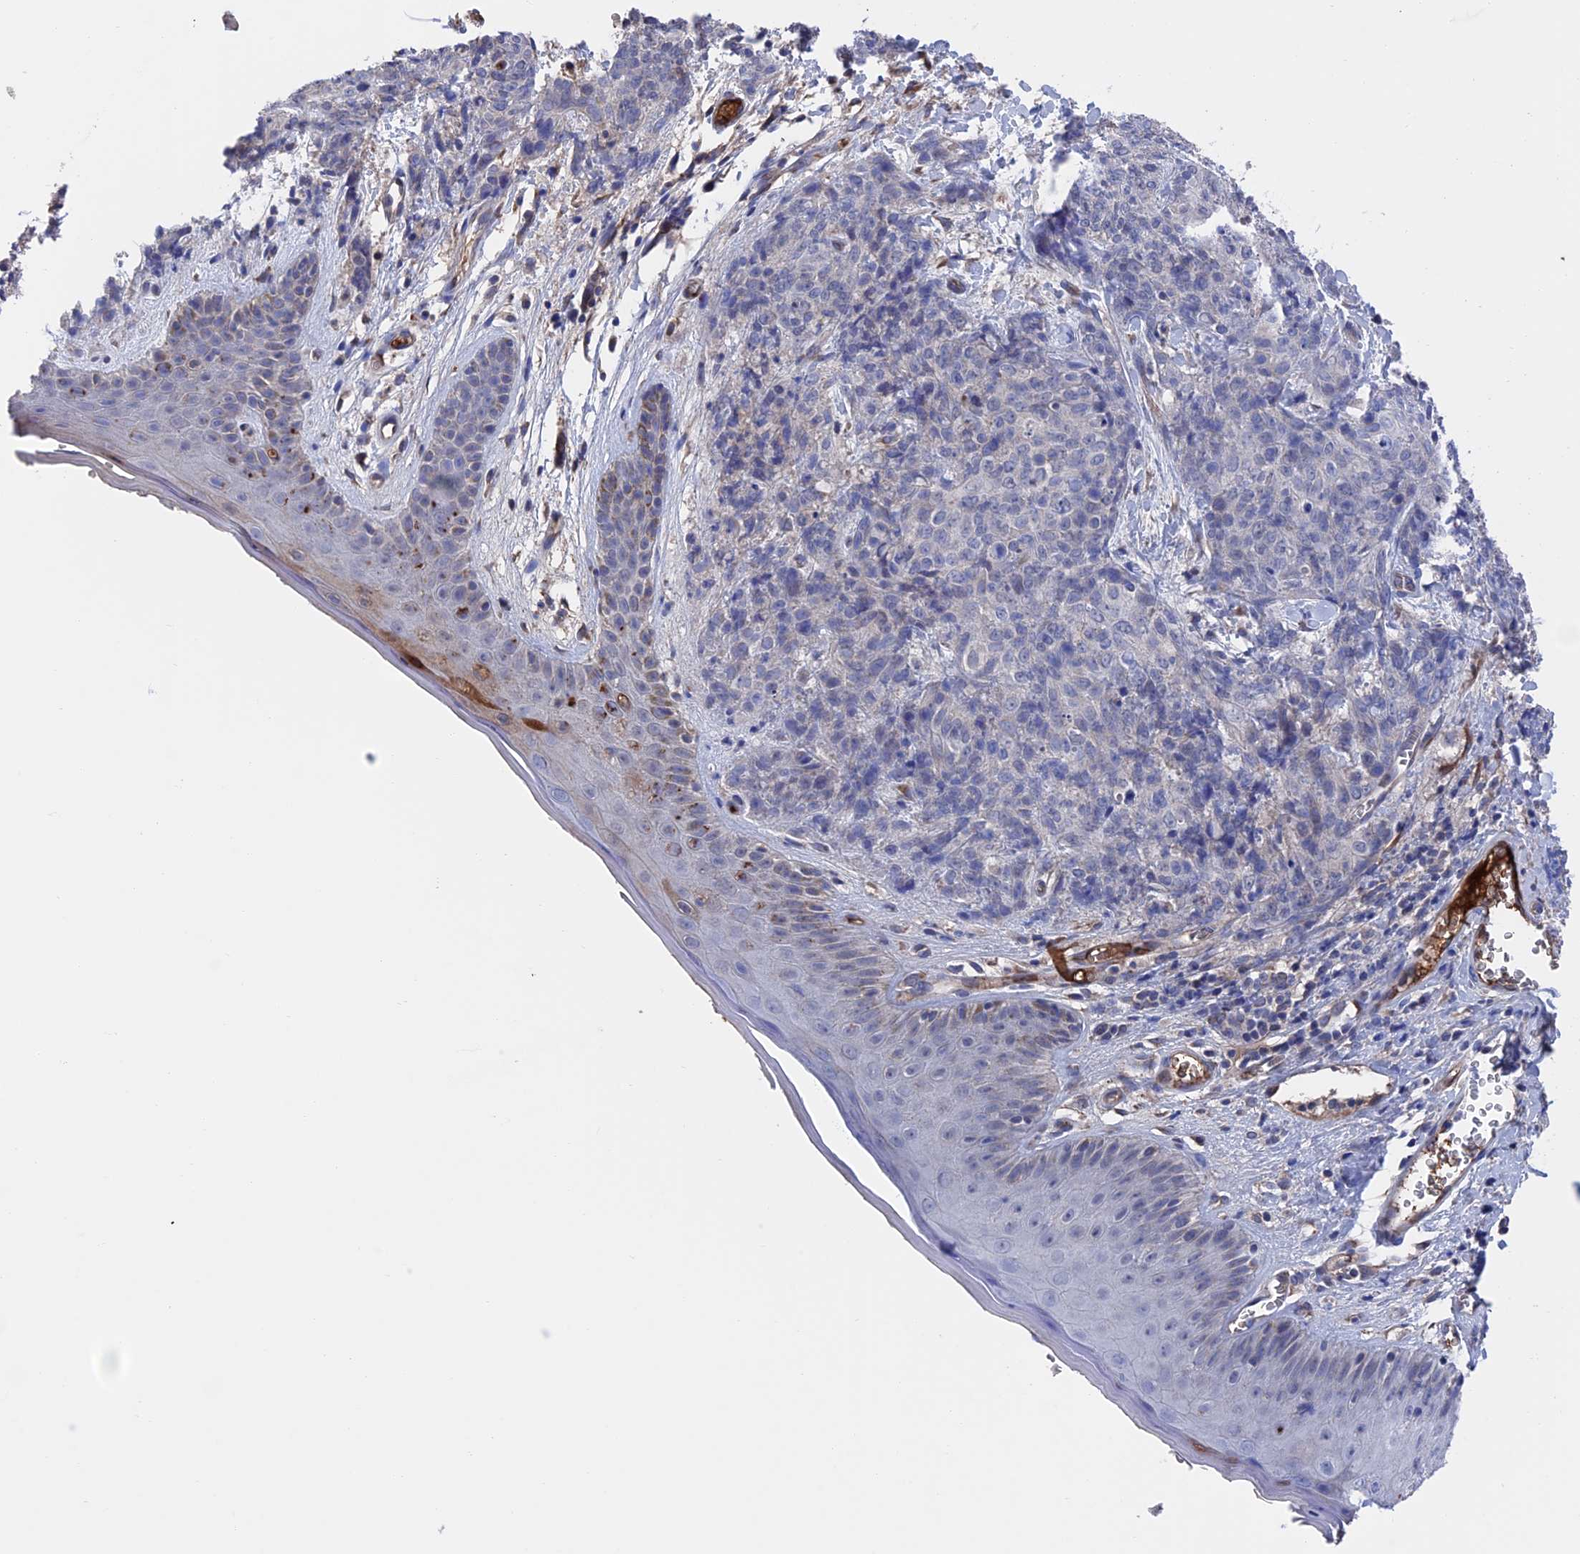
{"staining": {"intensity": "negative", "quantity": "none", "location": "none"}, "tissue": "skin cancer", "cell_type": "Tumor cells", "image_type": "cancer", "snomed": [{"axis": "morphology", "description": "Squamous cell carcinoma, NOS"}, {"axis": "topography", "description": "Skin"}, {"axis": "topography", "description": "Vulva"}], "caption": "A high-resolution photomicrograph shows immunohistochemistry staining of skin cancer, which shows no significant expression in tumor cells.", "gene": "HPF1", "patient": {"sex": "female", "age": 85}}